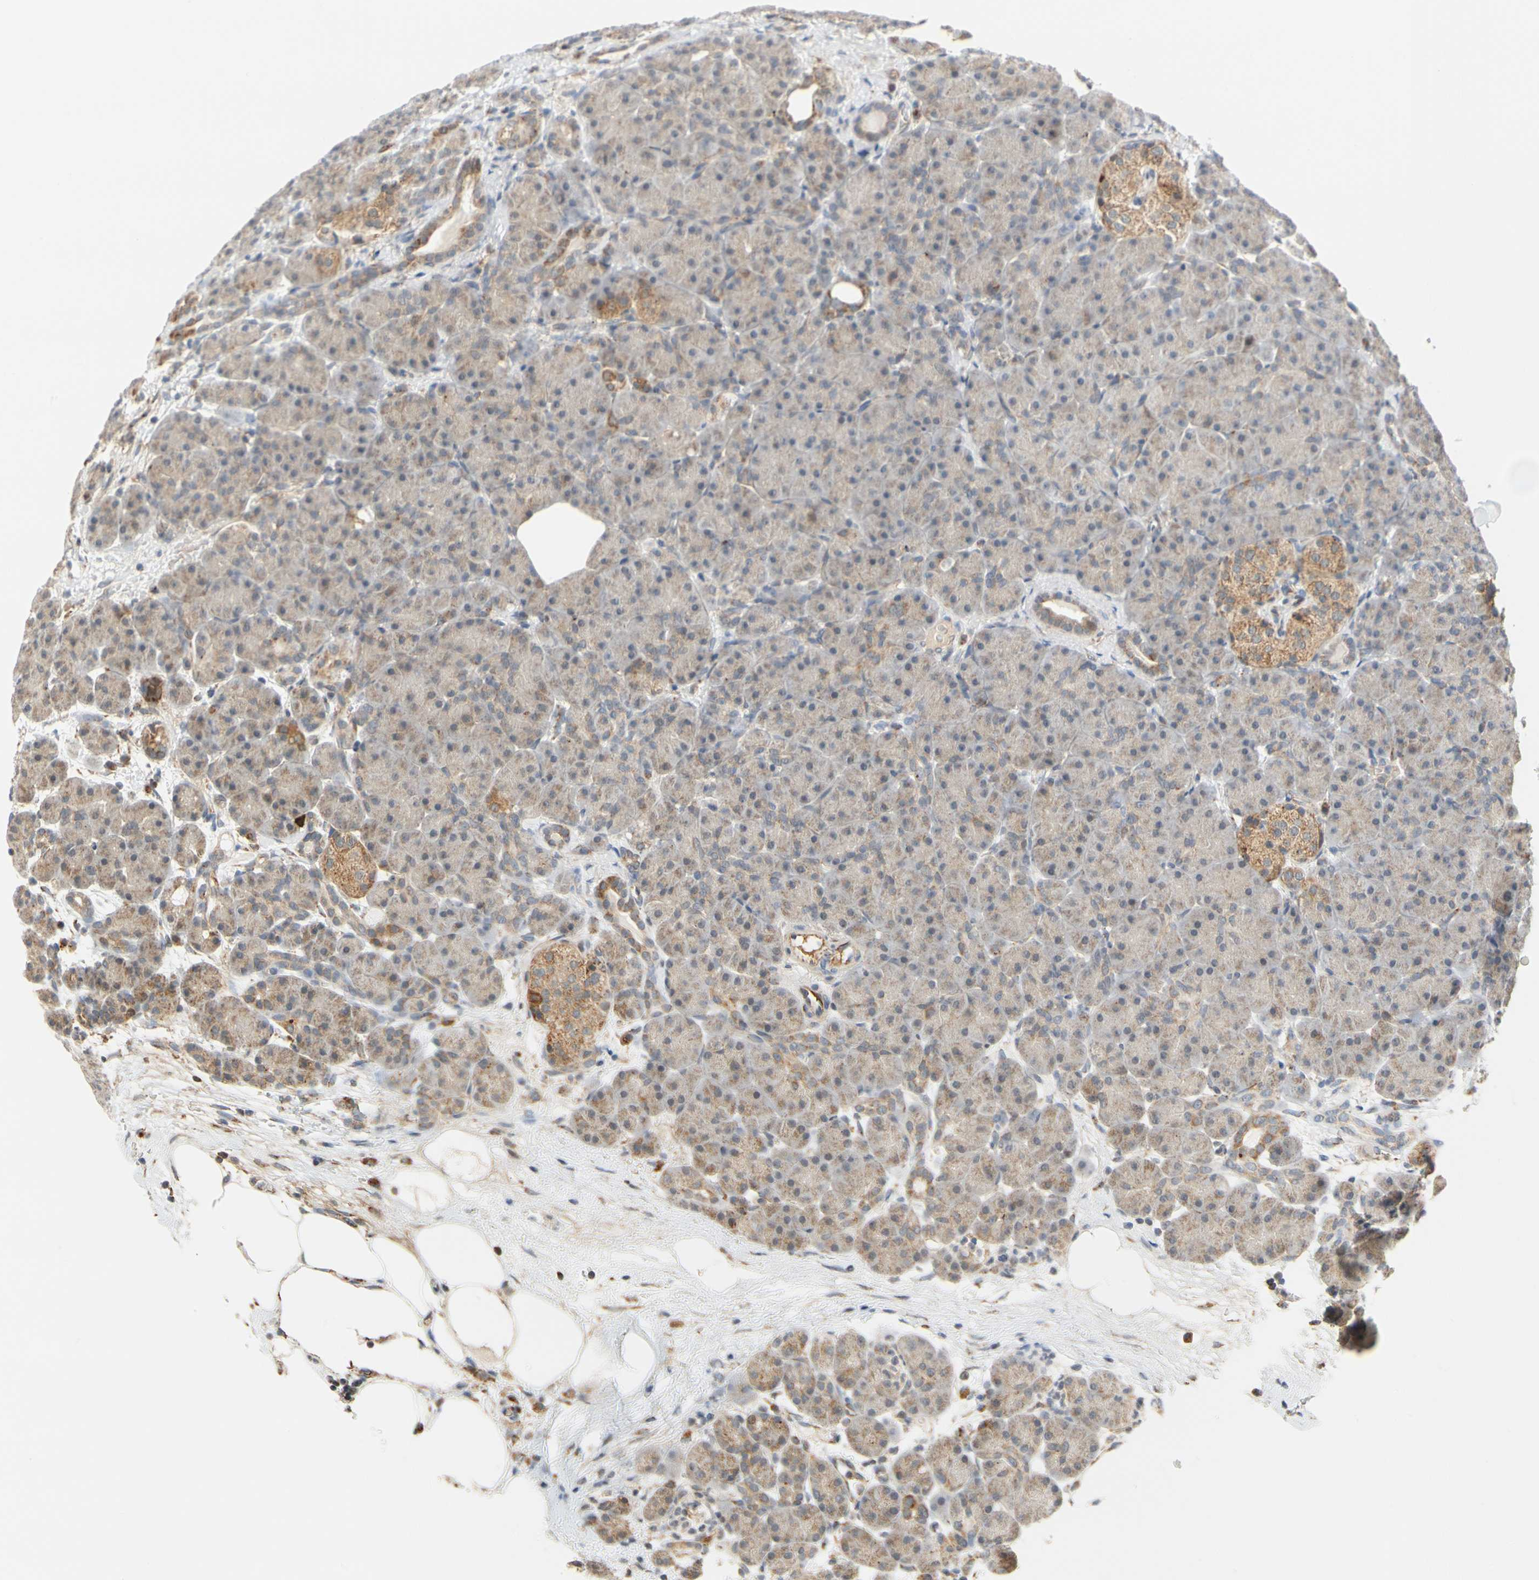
{"staining": {"intensity": "weak", "quantity": "25%-75%", "location": "cytoplasmic/membranous"}, "tissue": "pancreas", "cell_type": "Exocrine glandular cells", "image_type": "normal", "snomed": [{"axis": "morphology", "description": "Normal tissue, NOS"}, {"axis": "topography", "description": "Pancreas"}], "caption": "Protein expression by immunohistochemistry shows weak cytoplasmic/membranous positivity in about 25%-75% of exocrine glandular cells in benign pancreas.", "gene": "SFXN3", "patient": {"sex": "male", "age": 66}}